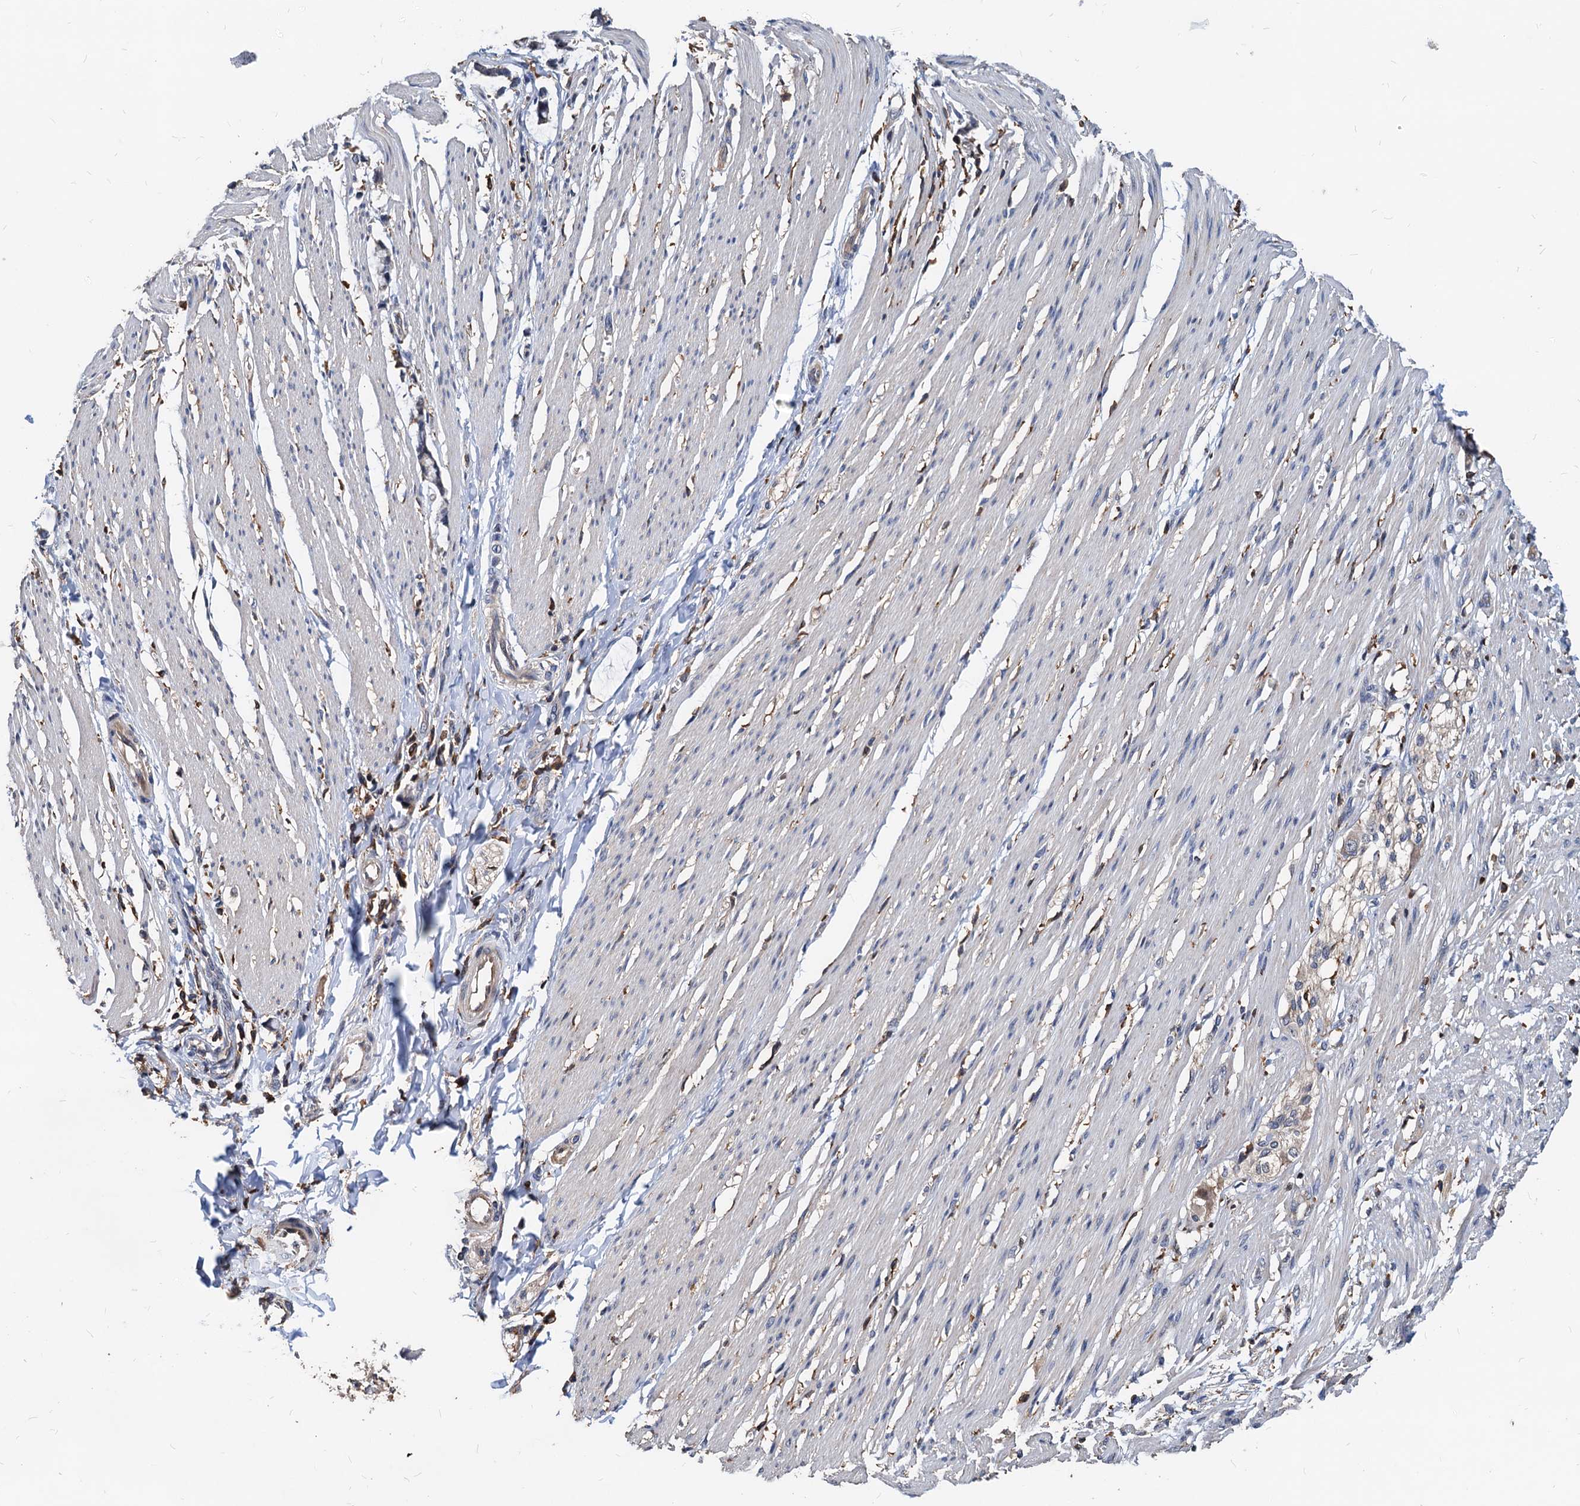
{"staining": {"intensity": "negative", "quantity": "none", "location": "none"}, "tissue": "smooth muscle", "cell_type": "Smooth muscle cells", "image_type": "normal", "snomed": [{"axis": "morphology", "description": "Normal tissue, NOS"}, {"axis": "morphology", "description": "Adenocarcinoma, NOS"}, {"axis": "topography", "description": "Colon"}, {"axis": "topography", "description": "Peripheral nerve tissue"}], "caption": "There is no significant staining in smooth muscle cells of smooth muscle. (DAB (3,3'-diaminobenzidine) immunohistochemistry visualized using brightfield microscopy, high magnification).", "gene": "LCP2", "patient": {"sex": "male", "age": 14}}